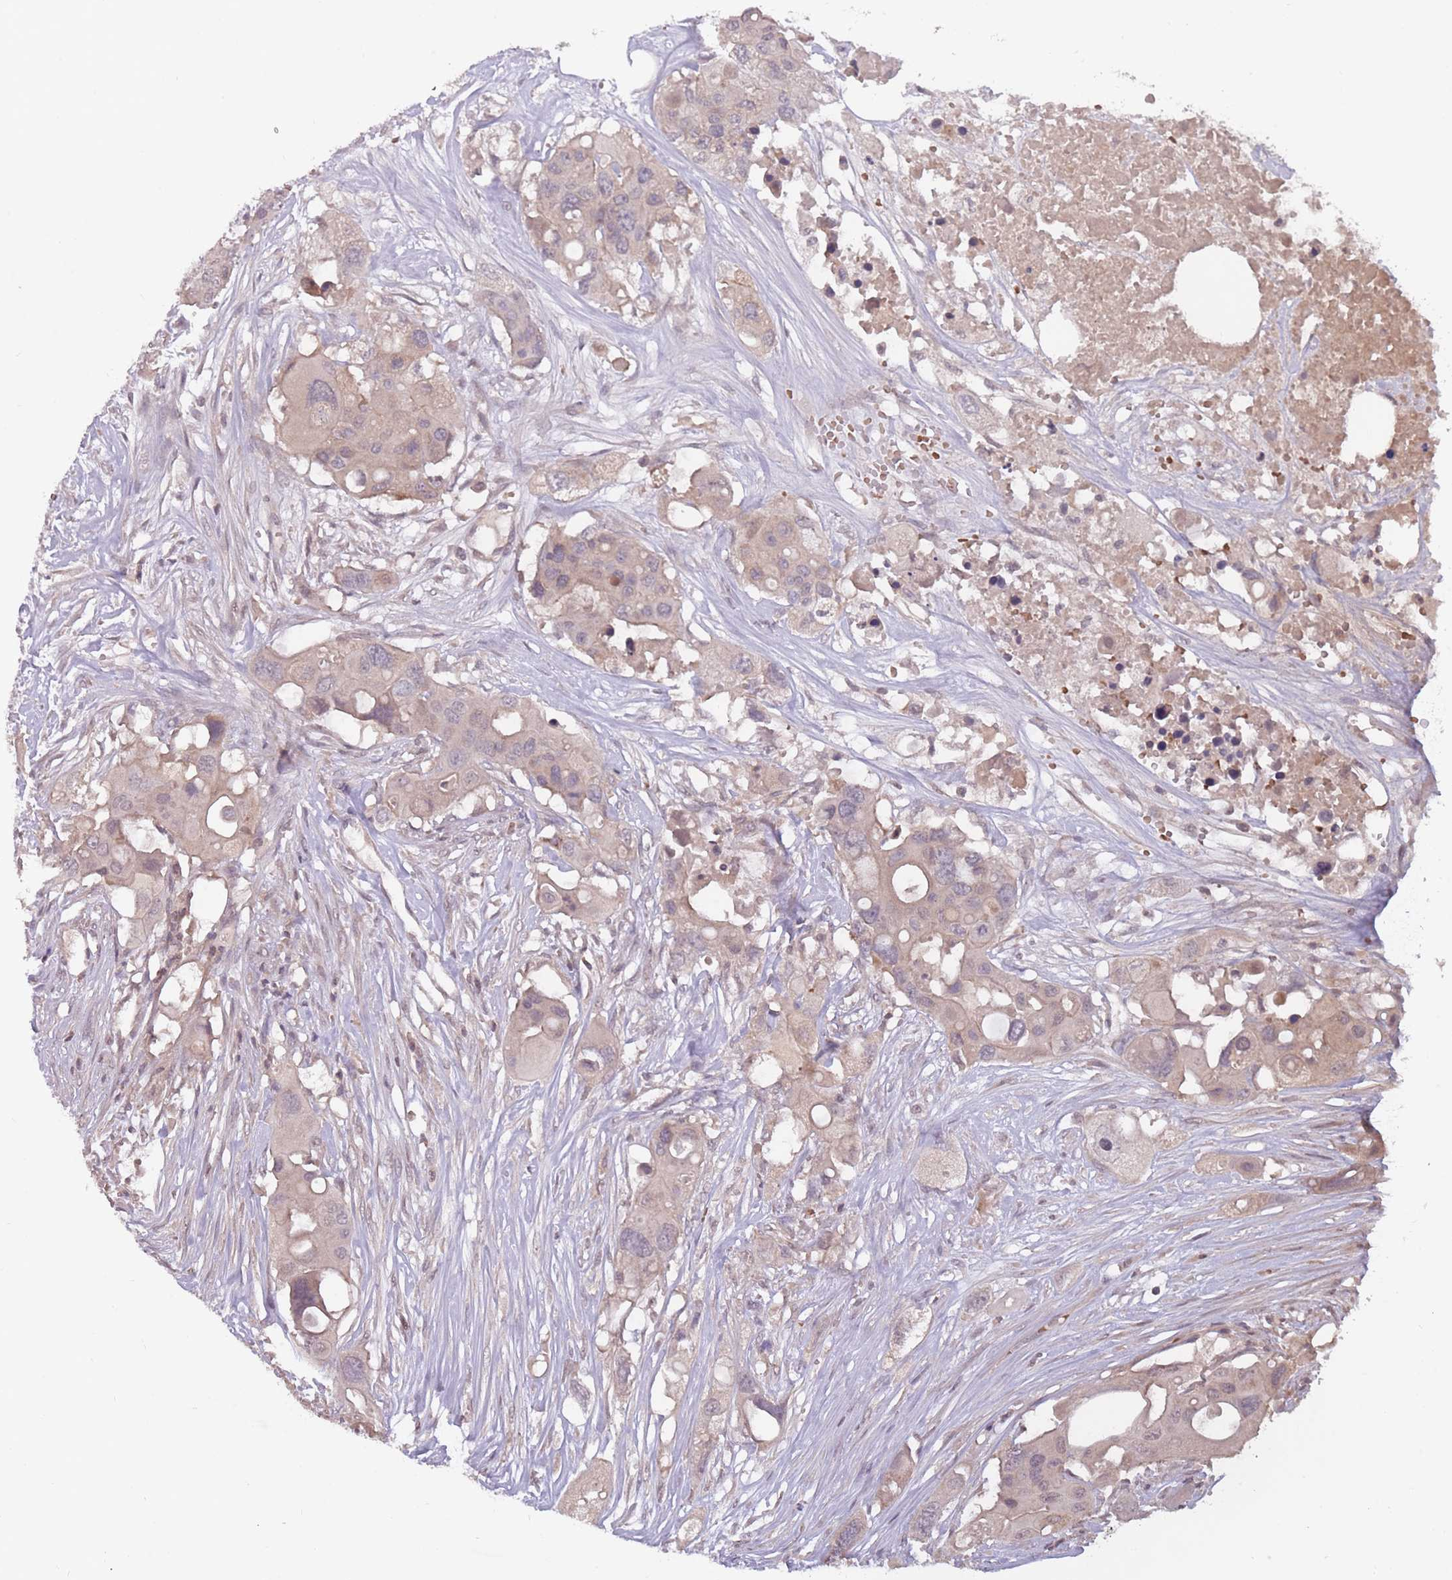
{"staining": {"intensity": "negative", "quantity": "none", "location": "none"}, "tissue": "colorectal cancer", "cell_type": "Tumor cells", "image_type": "cancer", "snomed": [{"axis": "morphology", "description": "Adenocarcinoma, NOS"}, {"axis": "topography", "description": "Colon"}], "caption": "Immunohistochemistry histopathology image of neoplastic tissue: human adenocarcinoma (colorectal) stained with DAB (3,3'-diaminobenzidine) exhibits no significant protein staining in tumor cells. (Immunohistochemistry (ihc), brightfield microscopy, high magnification).", "gene": "ADCYAP1R1", "patient": {"sex": "male", "age": 77}}